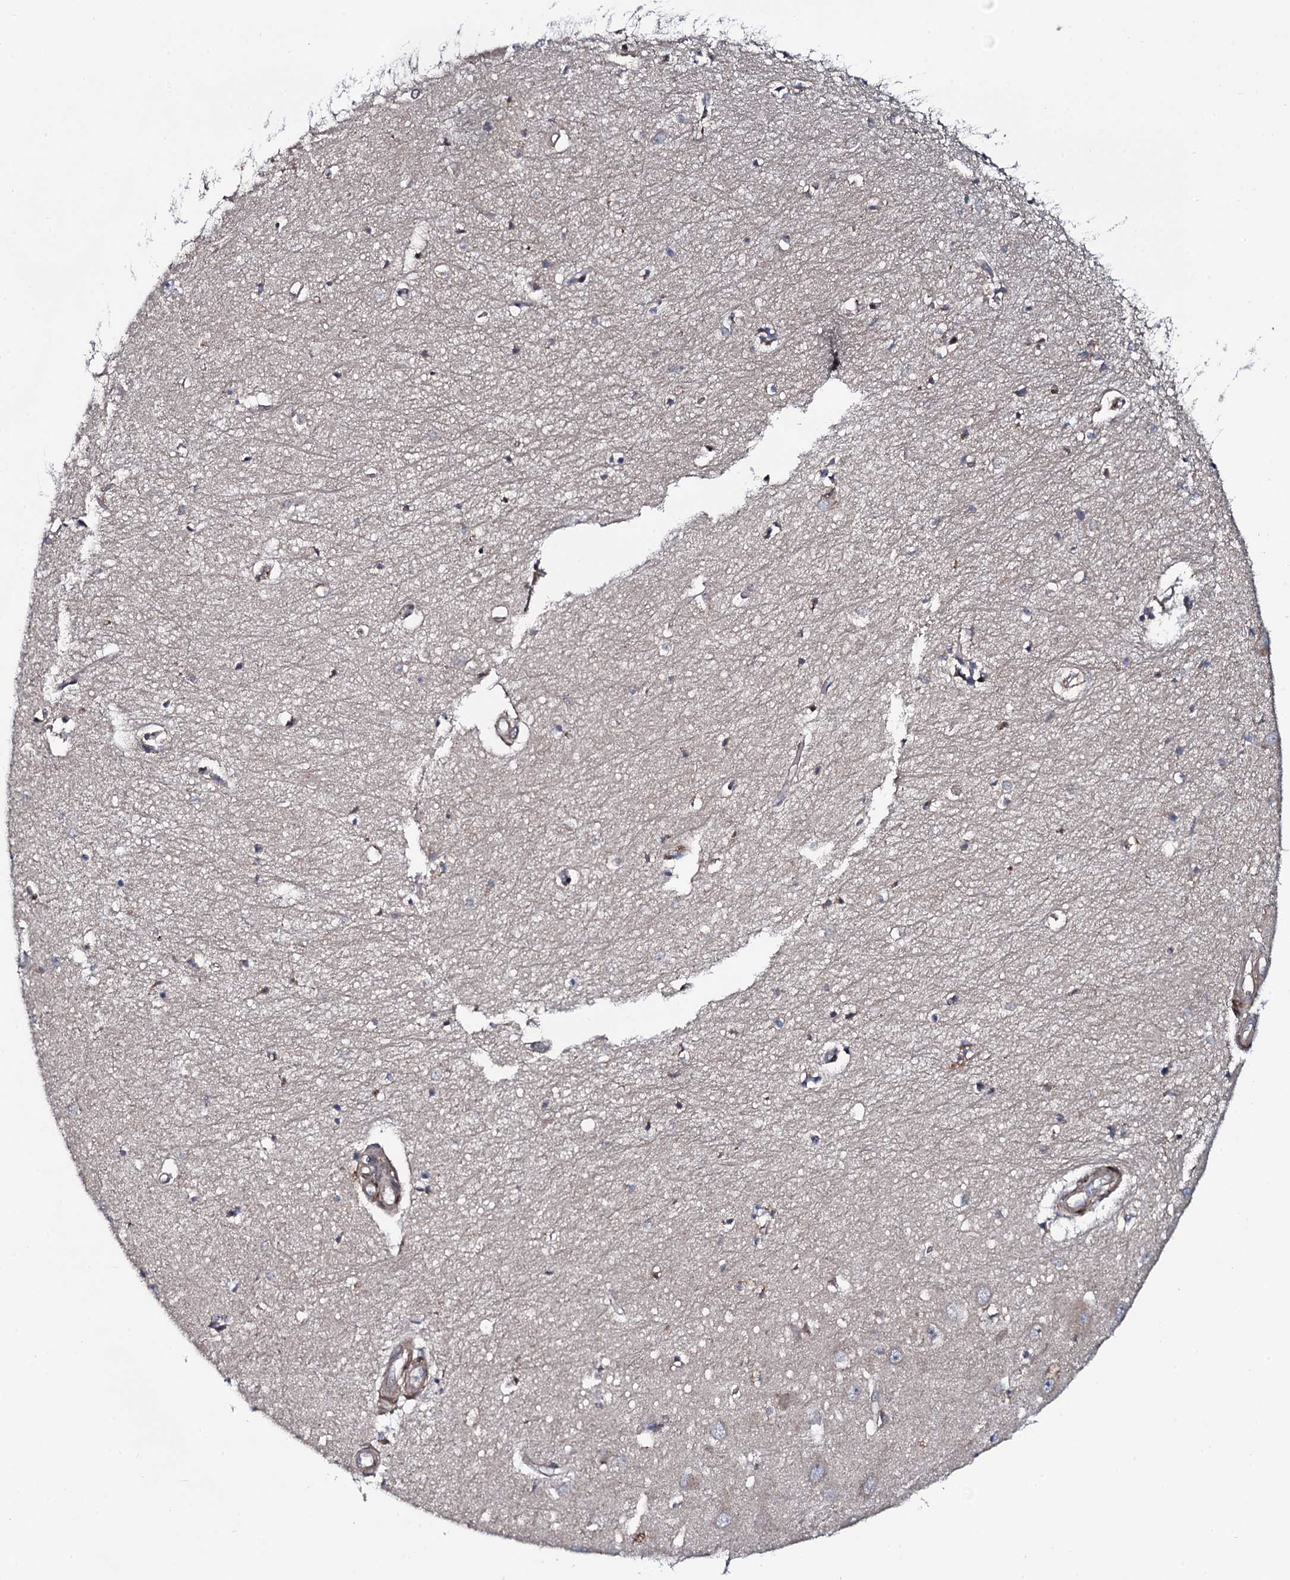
{"staining": {"intensity": "weak", "quantity": "<25%", "location": "cytoplasmic/membranous"}, "tissue": "hippocampus", "cell_type": "Glial cells", "image_type": "normal", "snomed": [{"axis": "morphology", "description": "Normal tissue, NOS"}, {"axis": "topography", "description": "Hippocampus"}], "caption": "Immunohistochemistry (IHC) of unremarkable human hippocampus exhibits no expression in glial cells.", "gene": "KCTD4", "patient": {"sex": "female", "age": 64}}